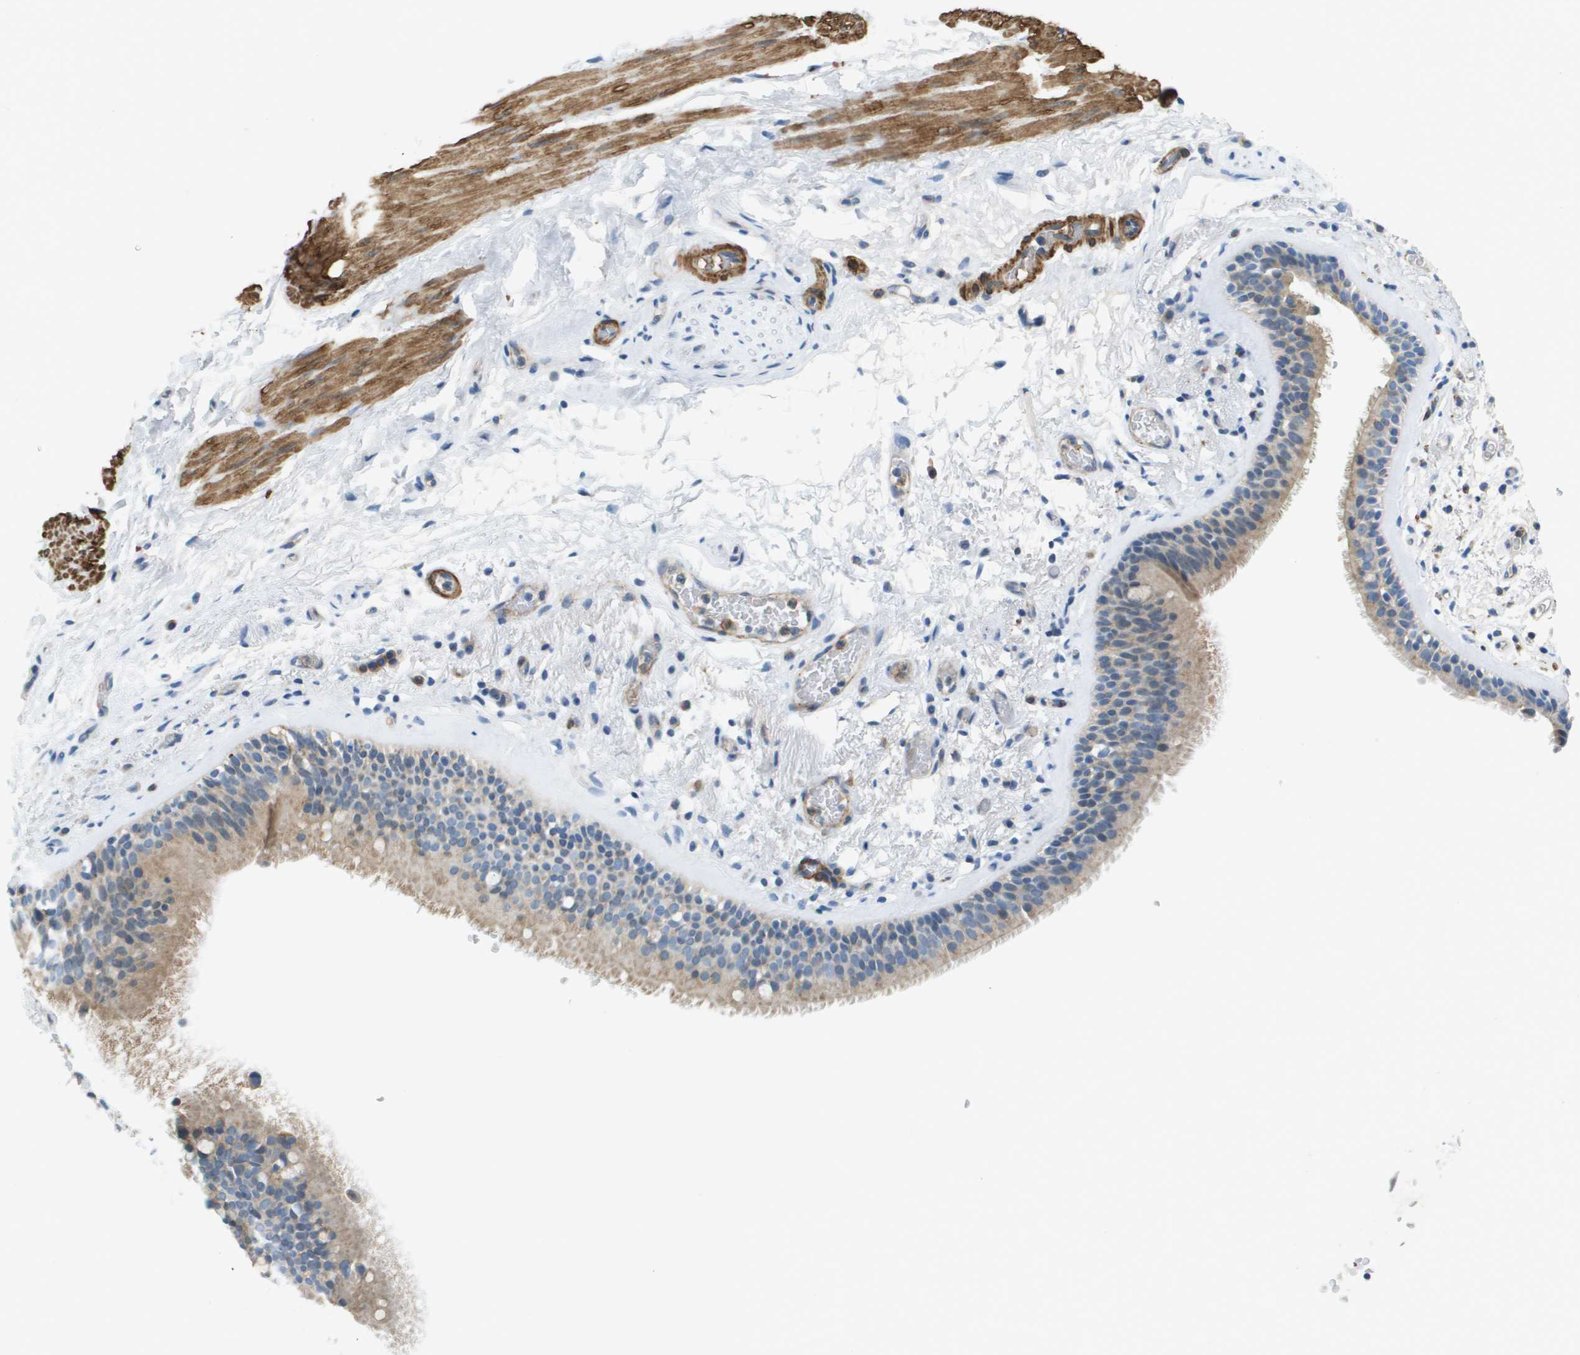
{"staining": {"intensity": "weak", "quantity": ">75%", "location": "cytoplasmic/membranous"}, "tissue": "bronchus", "cell_type": "Respiratory epithelial cells", "image_type": "normal", "snomed": [{"axis": "morphology", "description": "Normal tissue, NOS"}, {"axis": "topography", "description": "Cartilage tissue"}], "caption": "High-power microscopy captured an immunohistochemistry (IHC) micrograph of unremarkable bronchus, revealing weak cytoplasmic/membranous staining in approximately >75% of respiratory epithelial cells.", "gene": "MYH11", "patient": {"sex": "female", "age": 63}}